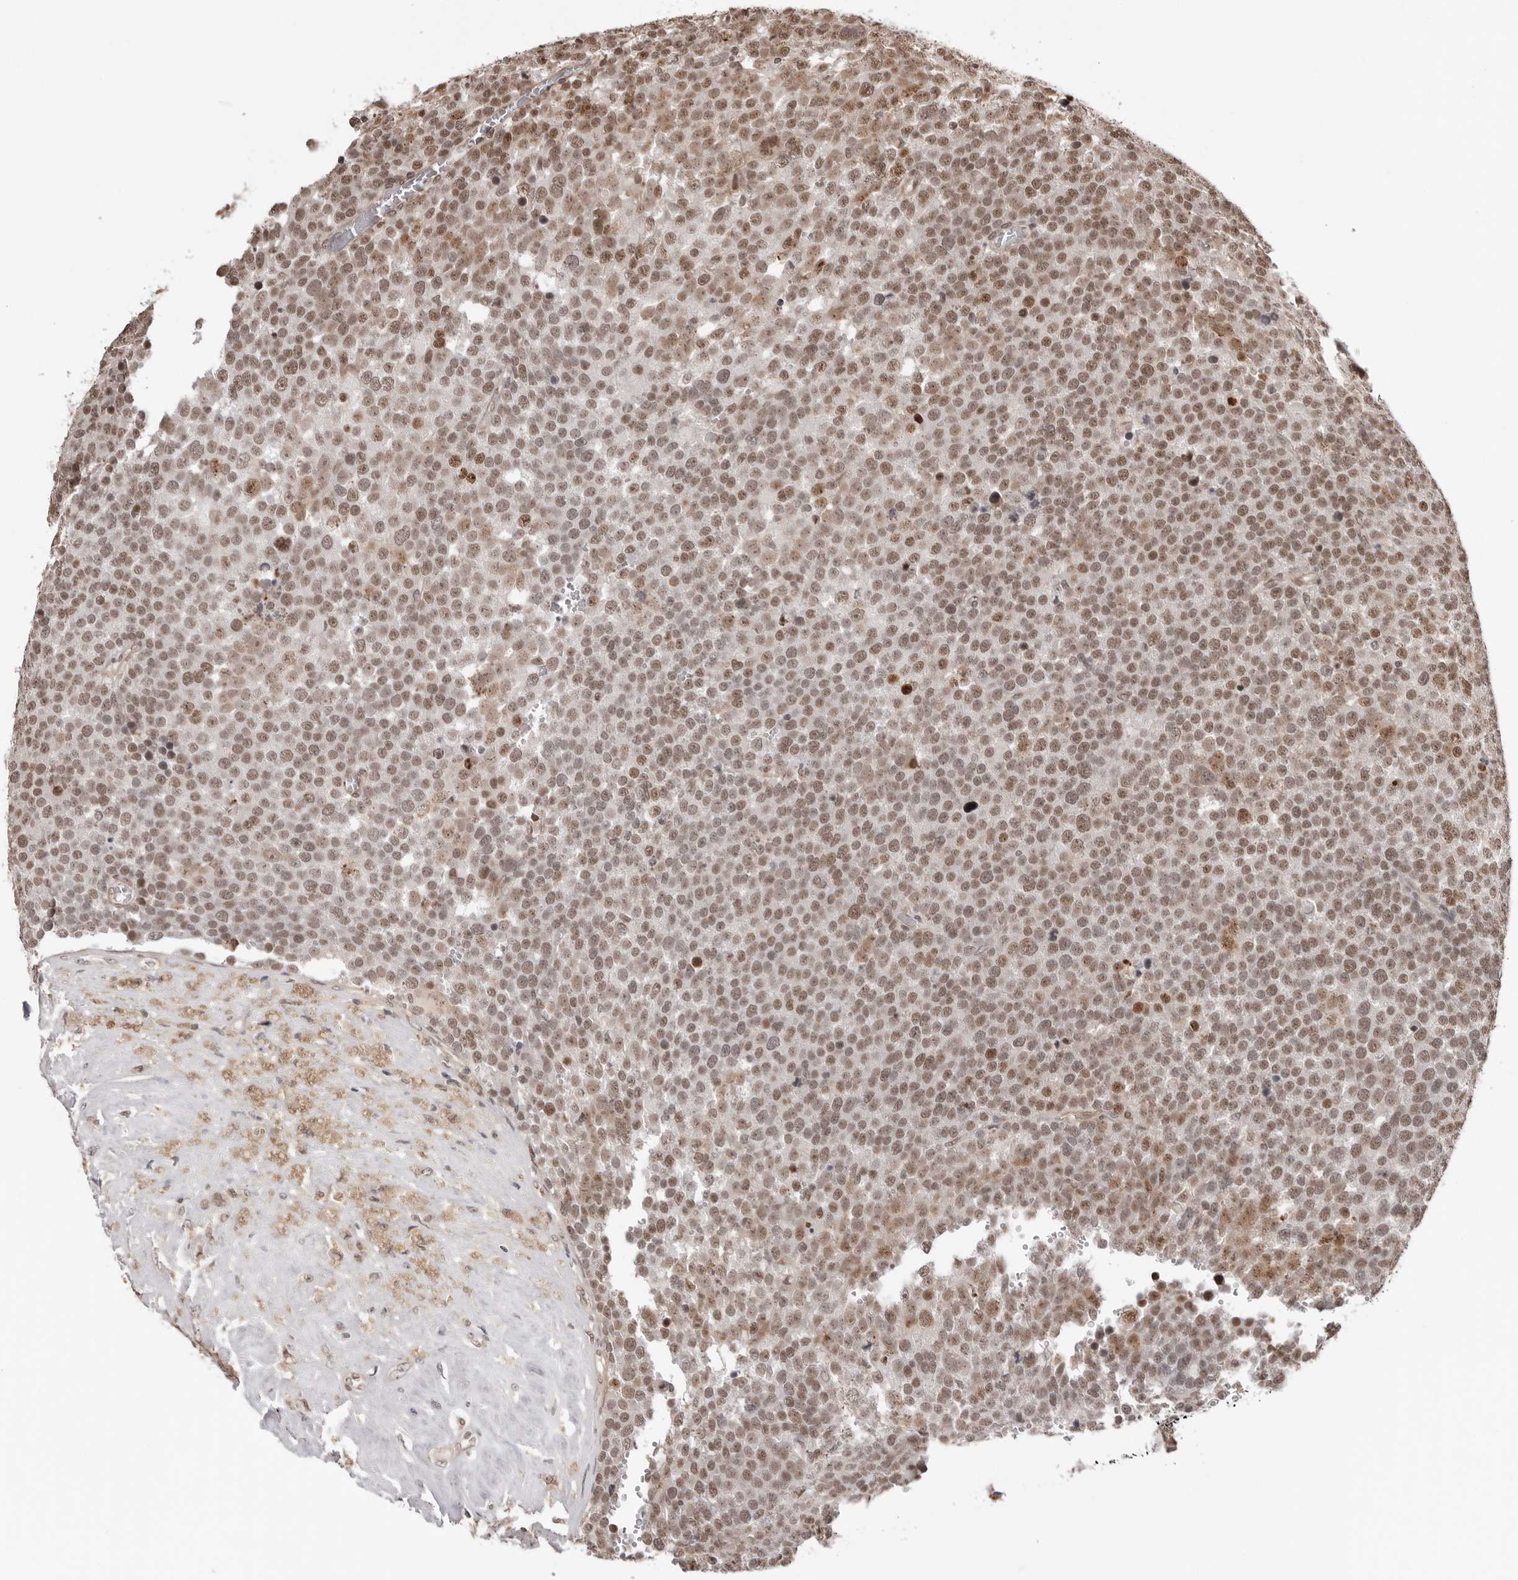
{"staining": {"intensity": "moderate", "quantity": ">75%", "location": "nuclear"}, "tissue": "testis cancer", "cell_type": "Tumor cells", "image_type": "cancer", "snomed": [{"axis": "morphology", "description": "Seminoma, NOS"}, {"axis": "topography", "description": "Testis"}], "caption": "This is an image of immunohistochemistry staining of seminoma (testis), which shows moderate staining in the nuclear of tumor cells.", "gene": "SDE2", "patient": {"sex": "male", "age": 71}}